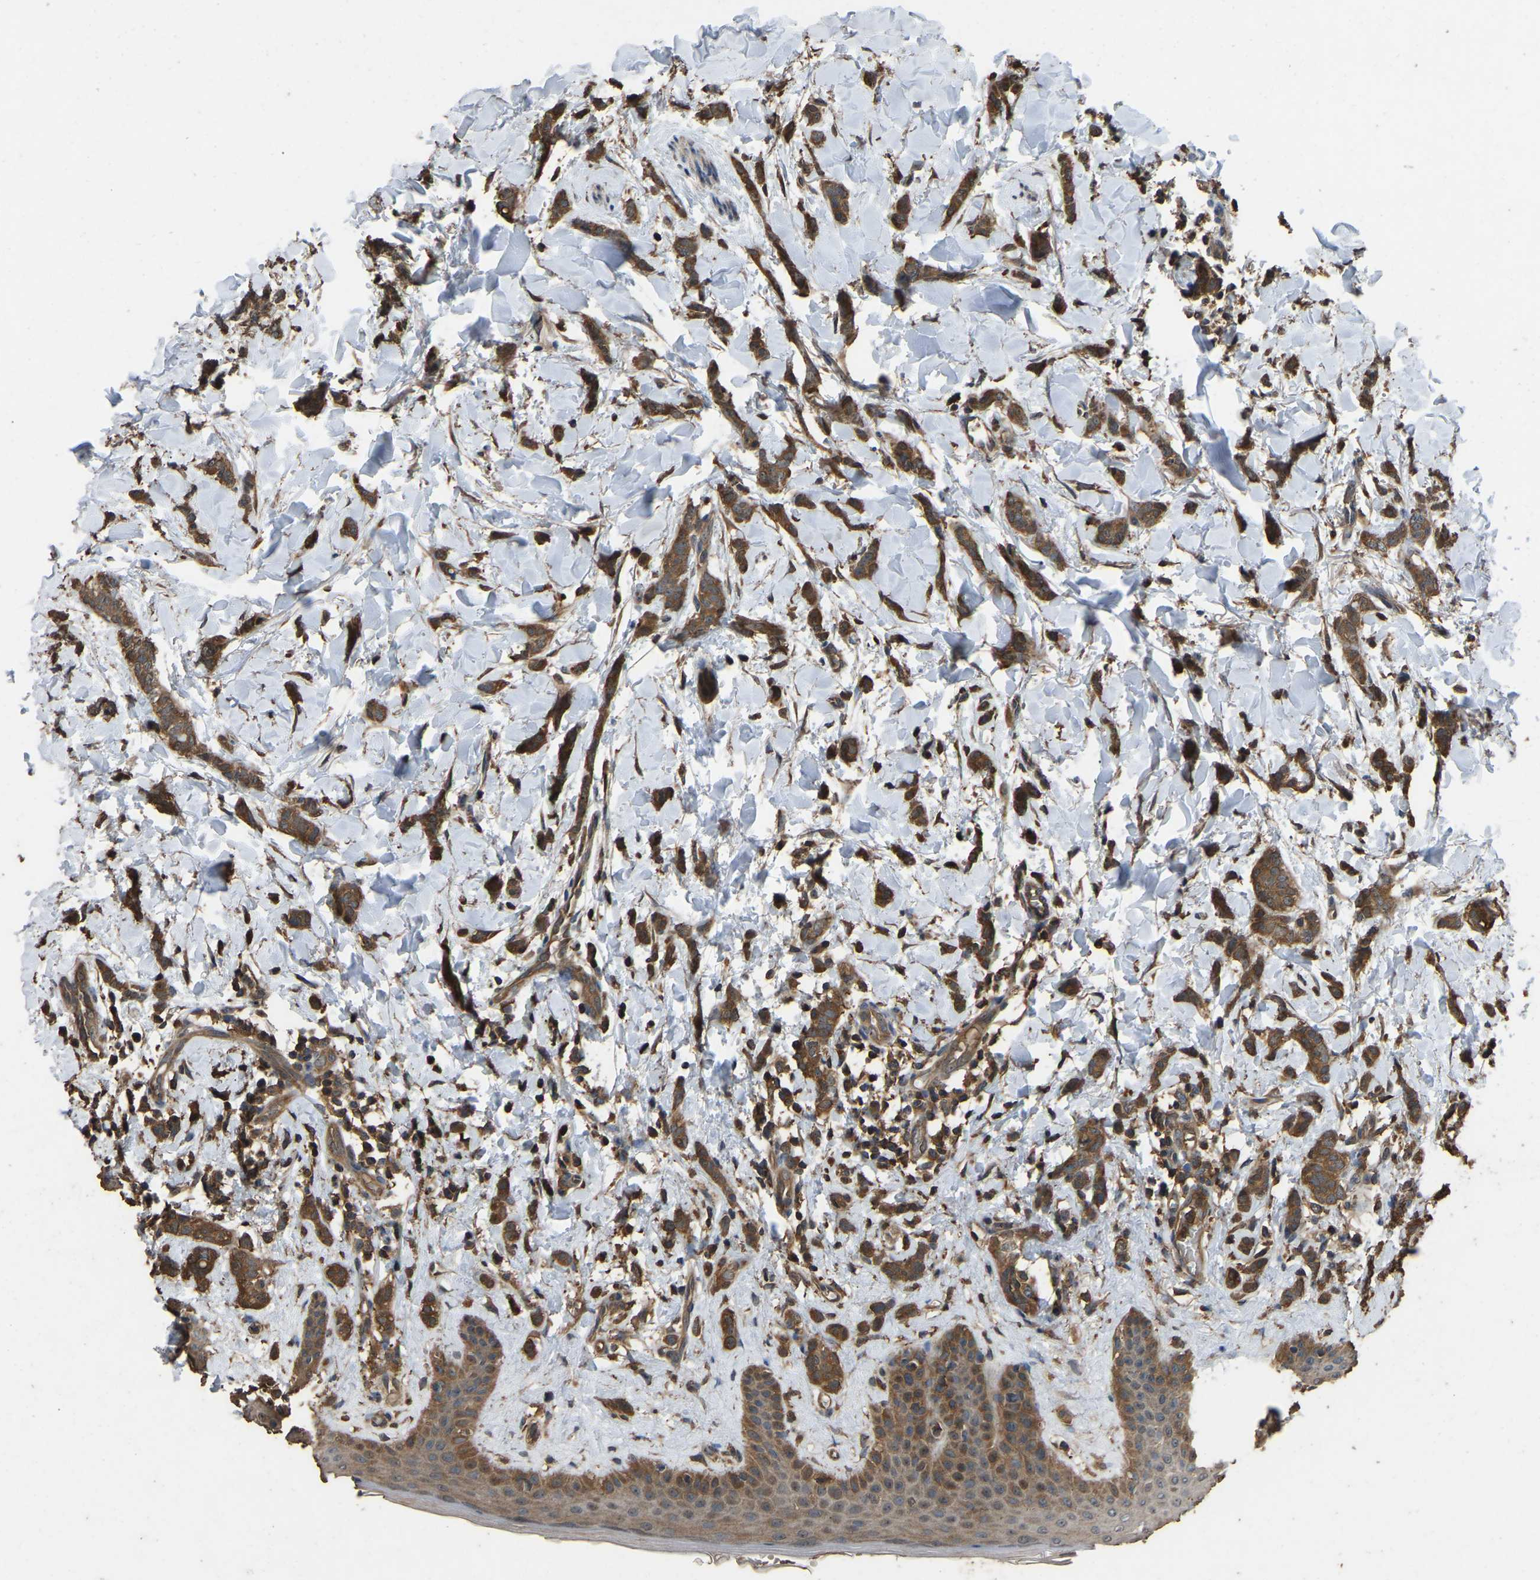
{"staining": {"intensity": "moderate", "quantity": ">75%", "location": "cytoplasmic/membranous"}, "tissue": "breast cancer", "cell_type": "Tumor cells", "image_type": "cancer", "snomed": [{"axis": "morphology", "description": "Lobular carcinoma"}, {"axis": "topography", "description": "Skin"}, {"axis": "topography", "description": "Breast"}], "caption": "Immunohistochemistry (IHC) micrograph of breast cancer stained for a protein (brown), which displays medium levels of moderate cytoplasmic/membranous positivity in approximately >75% of tumor cells.", "gene": "FHIT", "patient": {"sex": "female", "age": 46}}